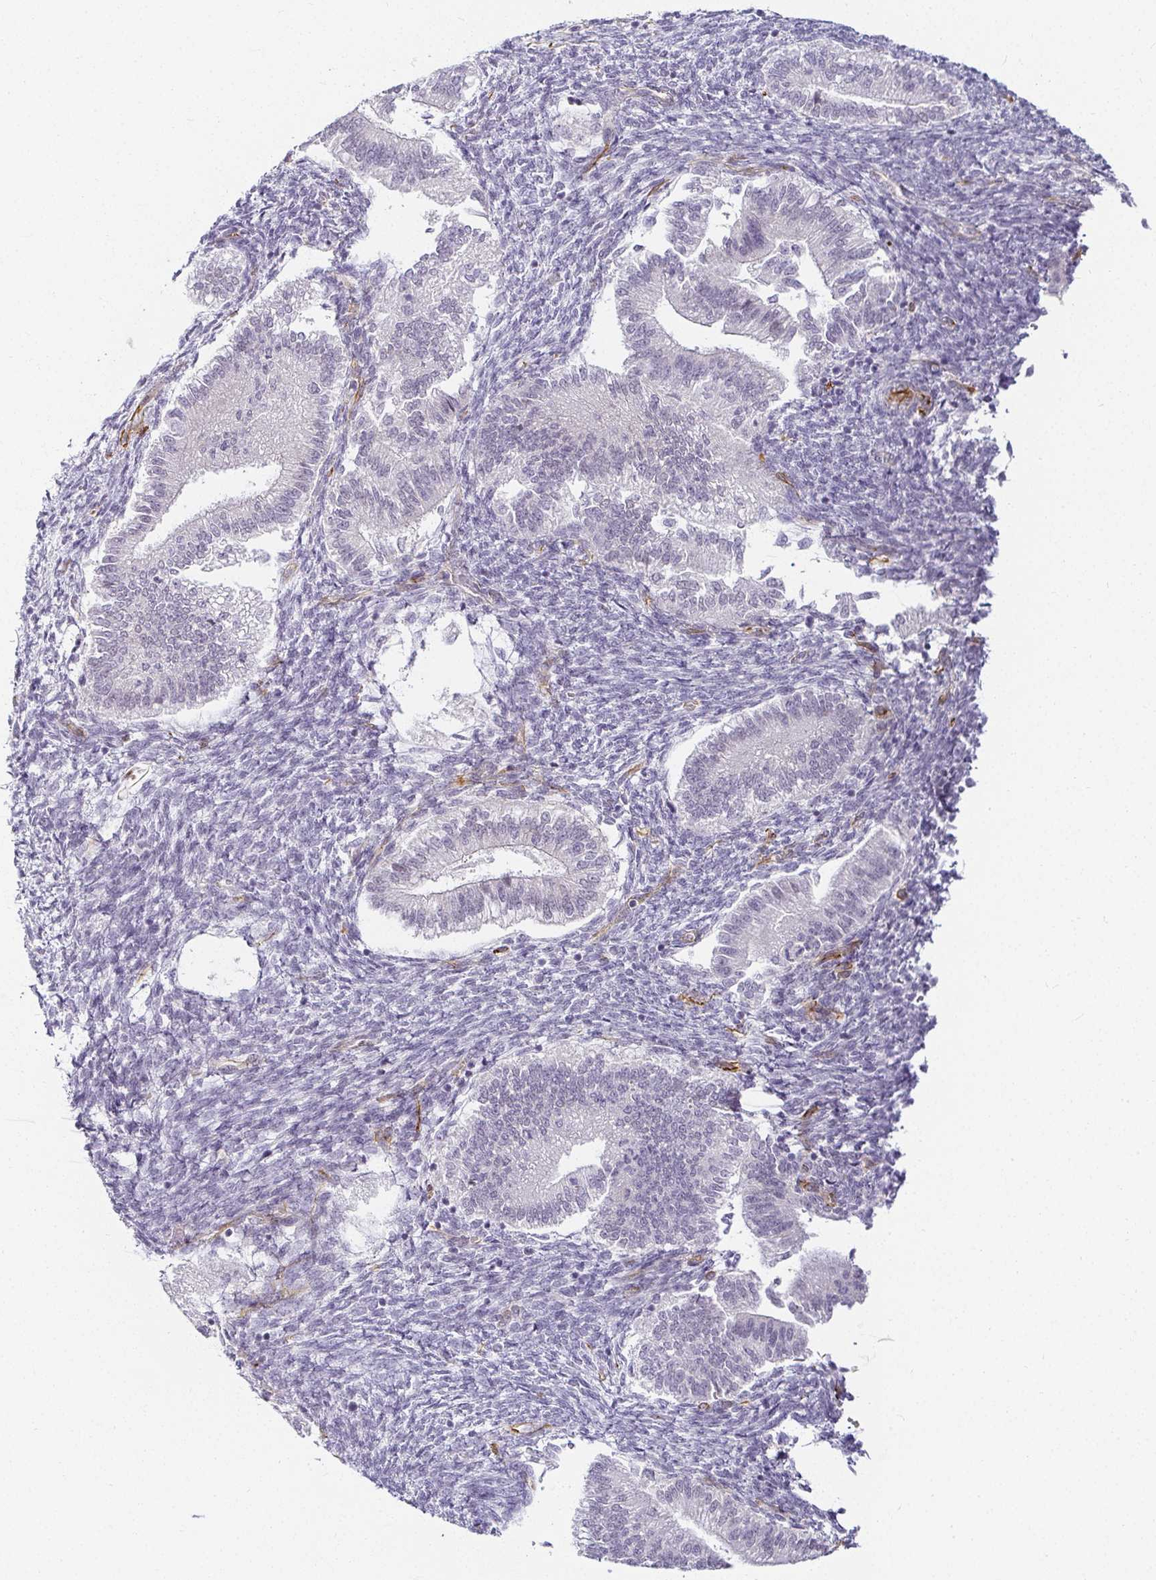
{"staining": {"intensity": "negative", "quantity": "none", "location": "none"}, "tissue": "endometrium", "cell_type": "Cells in endometrial stroma", "image_type": "normal", "snomed": [{"axis": "morphology", "description": "Normal tissue, NOS"}, {"axis": "topography", "description": "Endometrium"}], "caption": "Immunohistochemistry histopathology image of benign endometrium: human endometrium stained with DAB exhibits no significant protein staining in cells in endometrial stroma.", "gene": "ACAN", "patient": {"sex": "female", "age": 25}}